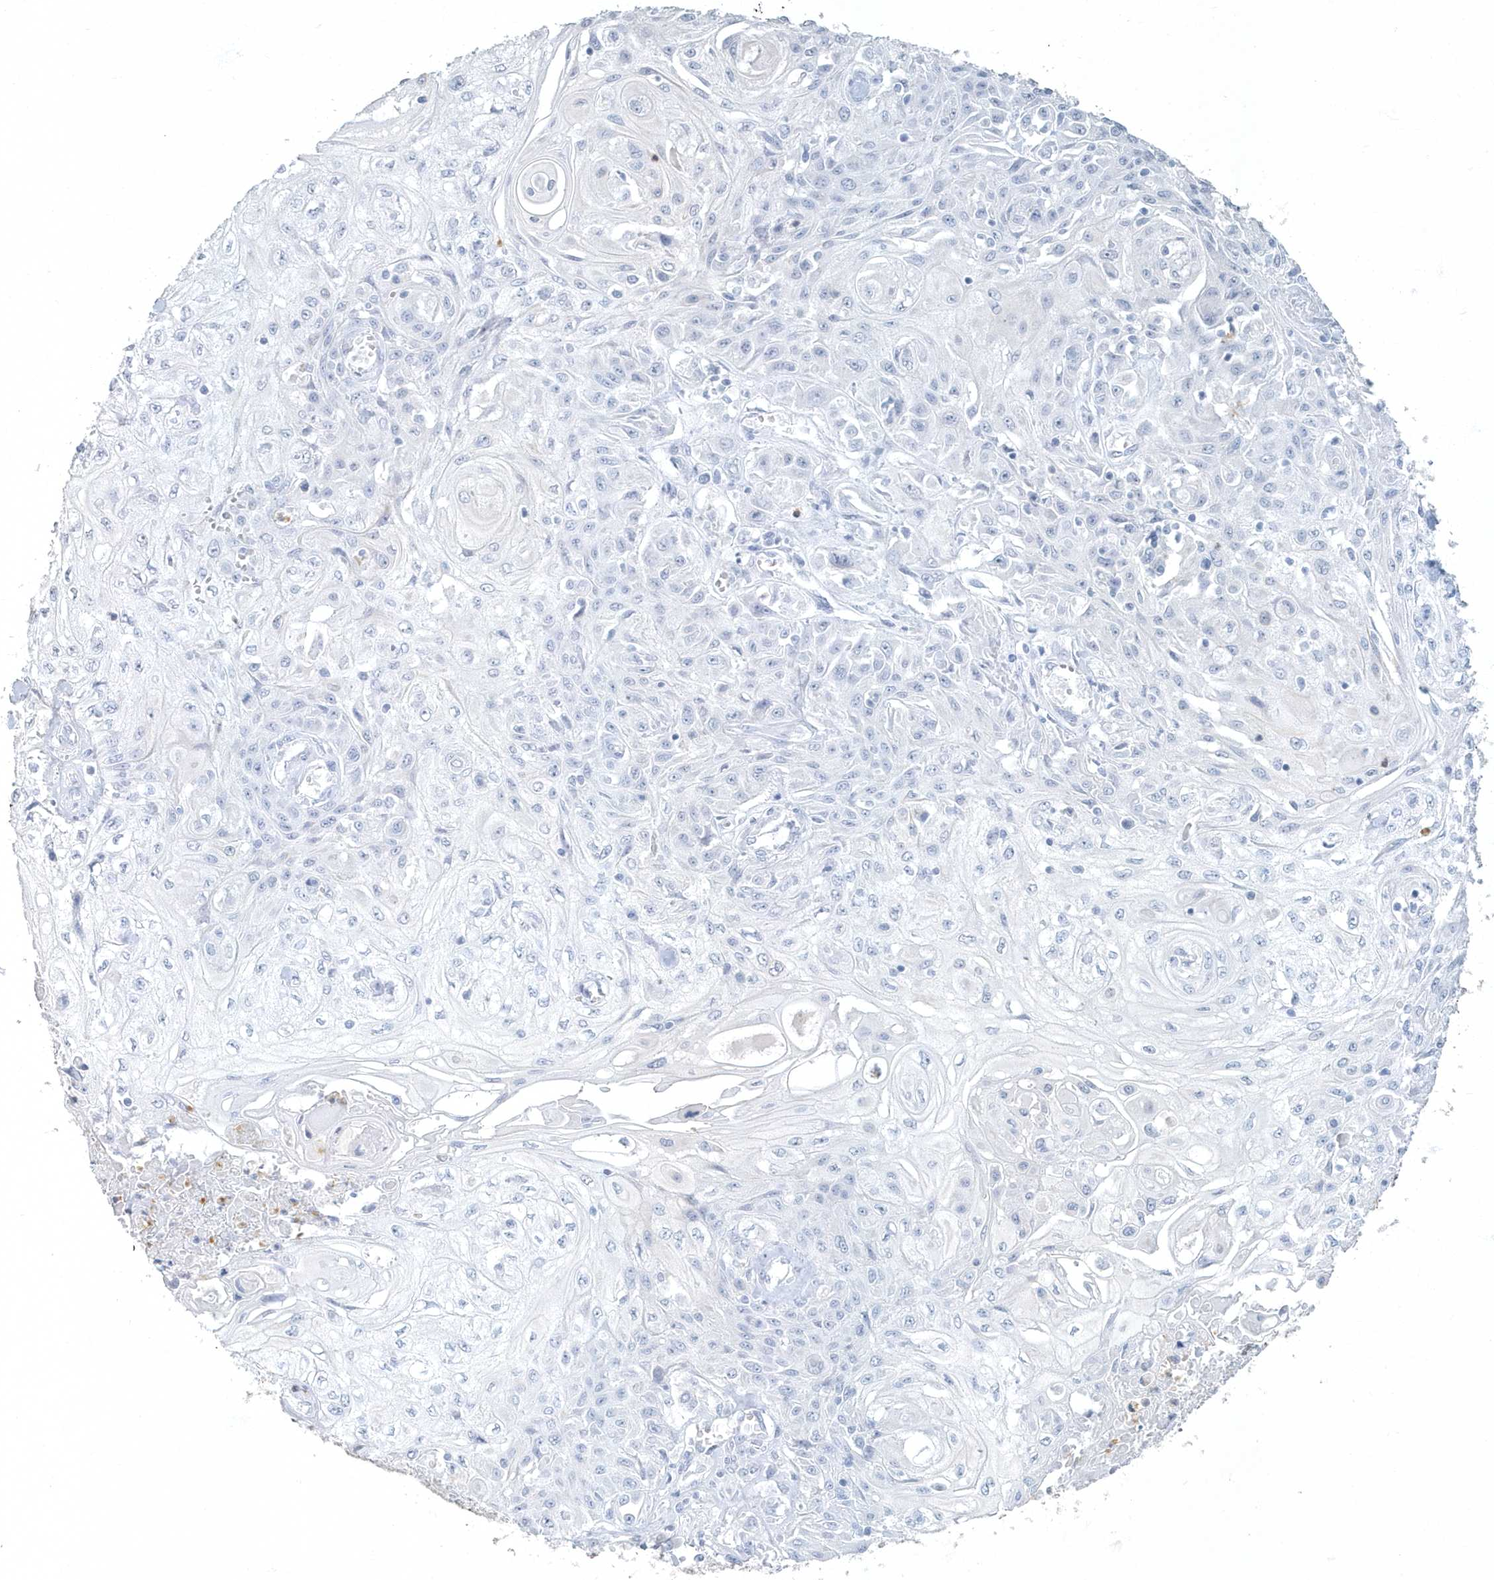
{"staining": {"intensity": "negative", "quantity": "none", "location": "none"}, "tissue": "skin cancer", "cell_type": "Tumor cells", "image_type": "cancer", "snomed": [{"axis": "morphology", "description": "Squamous cell carcinoma, NOS"}, {"axis": "morphology", "description": "Squamous cell carcinoma, metastatic, NOS"}, {"axis": "topography", "description": "Skin"}, {"axis": "topography", "description": "Lymph node"}], "caption": "Immunohistochemical staining of human skin metastatic squamous cell carcinoma shows no significant expression in tumor cells. (Brightfield microscopy of DAB (3,3'-diaminobenzidine) immunohistochemistry (IHC) at high magnification).", "gene": "MYOT", "patient": {"sex": "male", "age": 75}}